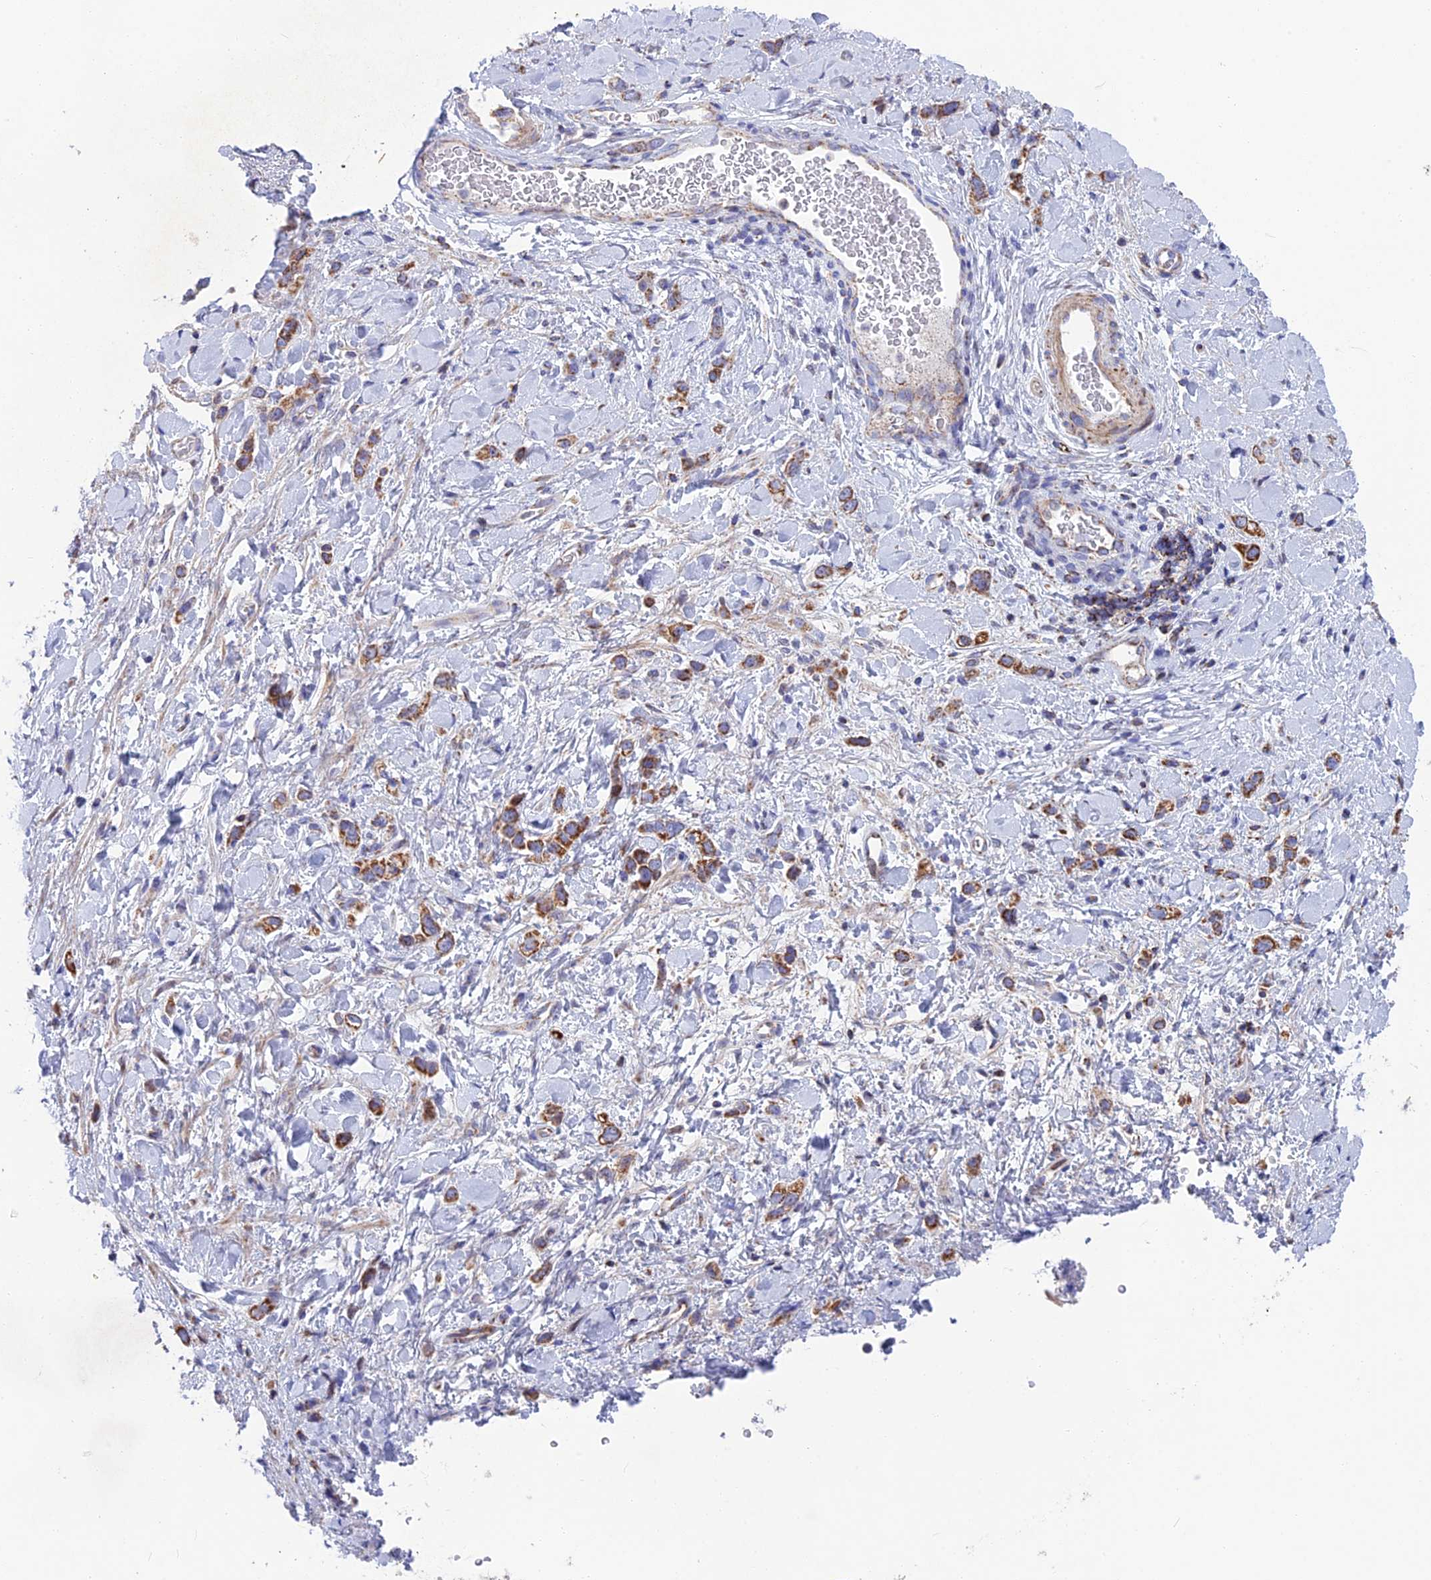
{"staining": {"intensity": "moderate", "quantity": ">75%", "location": "cytoplasmic/membranous"}, "tissue": "stomach cancer", "cell_type": "Tumor cells", "image_type": "cancer", "snomed": [{"axis": "morphology", "description": "Adenocarcinoma, NOS"}, {"axis": "topography", "description": "Stomach"}], "caption": "IHC (DAB) staining of stomach adenocarcinoma exhibits moderate cytoplasmic/membranous protein staining in about >75% of tumor cells. (brown staining indicates protein expression, while blue staining denotes nuclei).", "gene": "CS", "patient": {"sex": "female", "age": 65}}